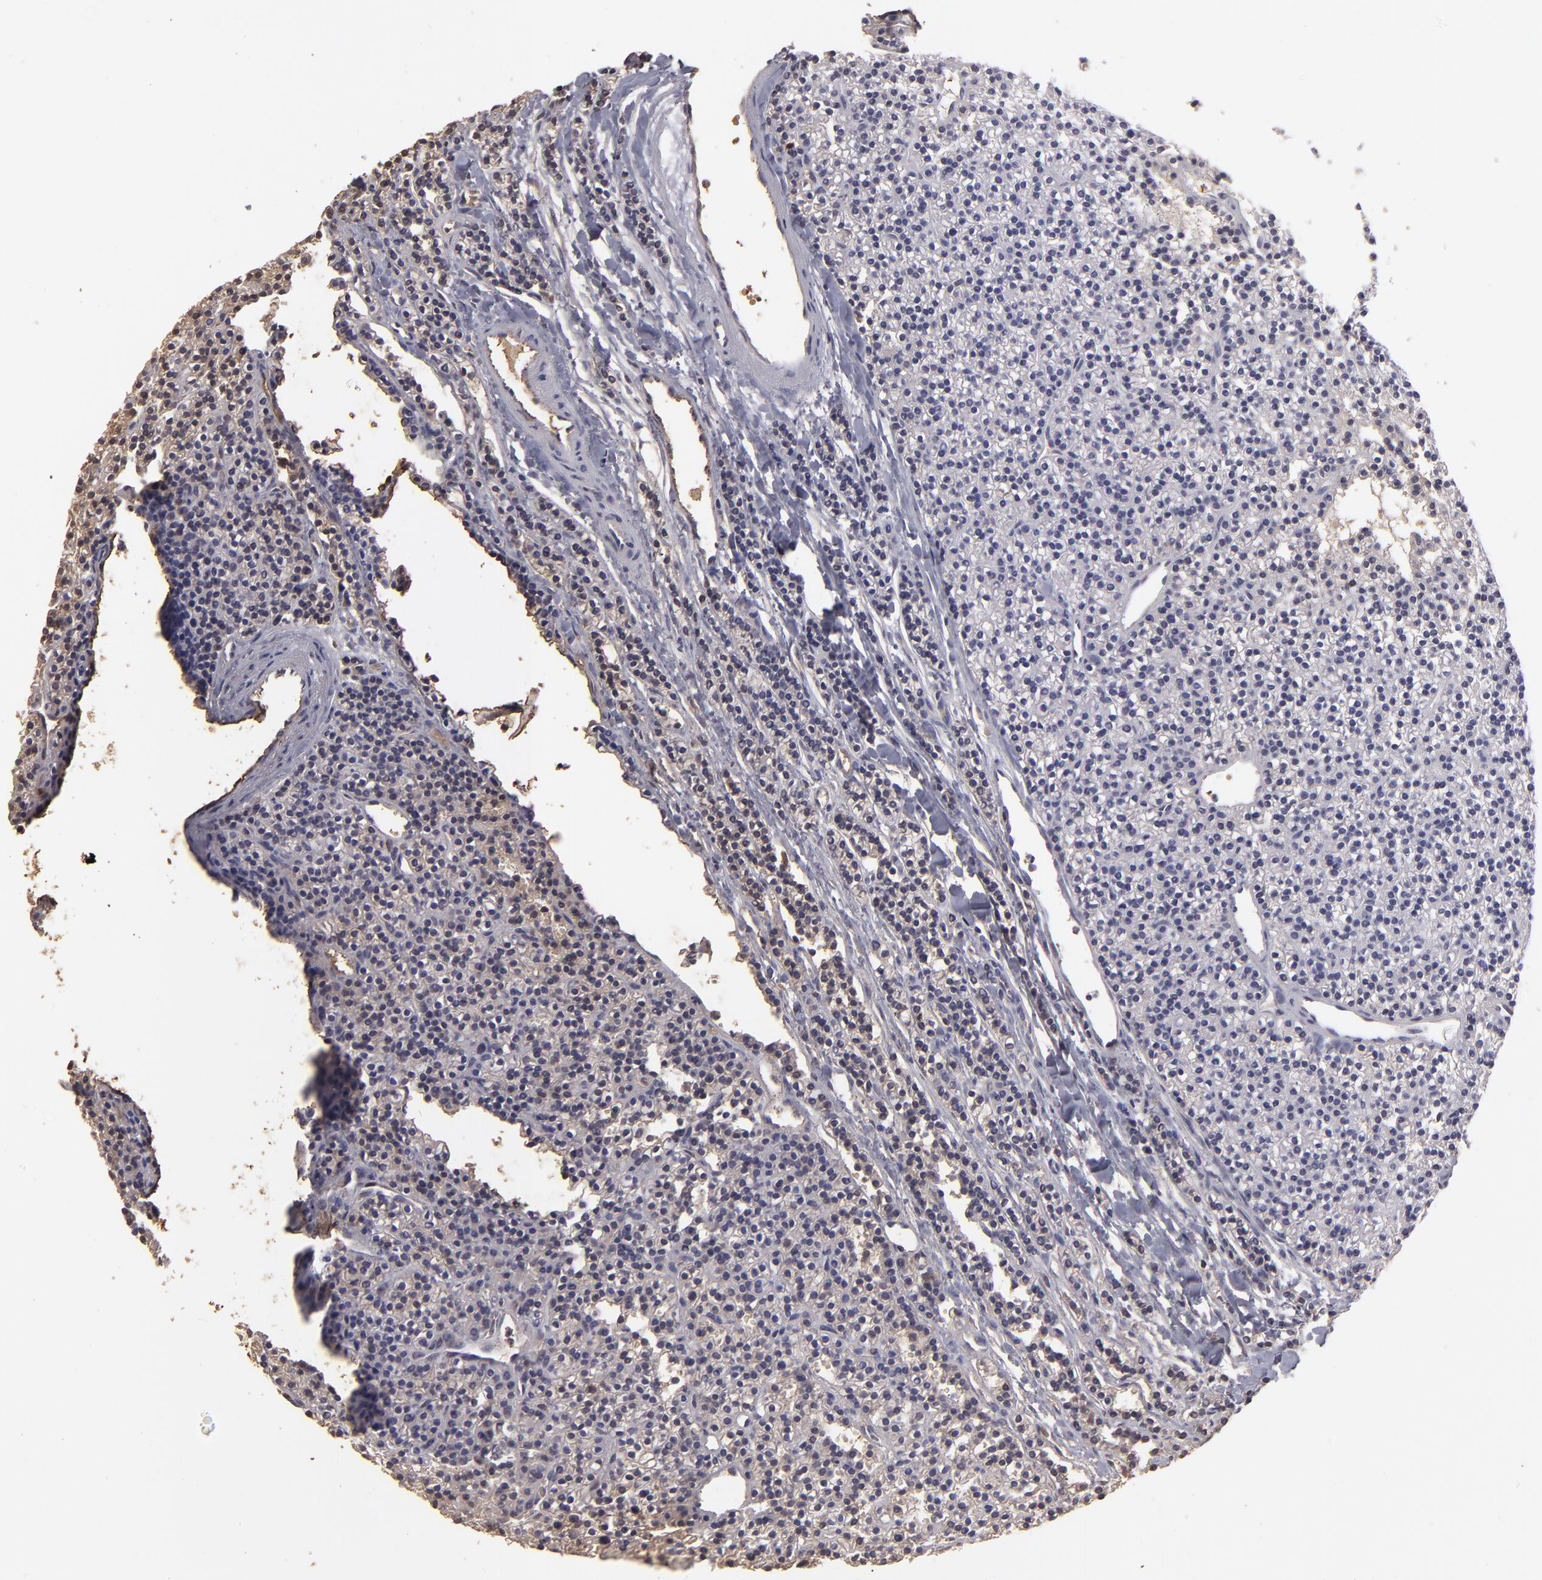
{"staining": {"intensity": "negative", "quantity": "none", "location": "none"}, "tissue": "parathyroid gland", "cell_type": "Glandular cells", "image_type": "normal", "snomed": [{"axis": "morphology", "description": "Normal tissue, NOS"}, {"axis": "topography", "description": "Parathyroid gland"}], "caption": "IHC photomicrograph of benign human parathyroid gland stained for a protein (brown), which shows no staining in glandular cells.", "gene": "ABCC4", "patient": {"sex": "female", "age": 45}}